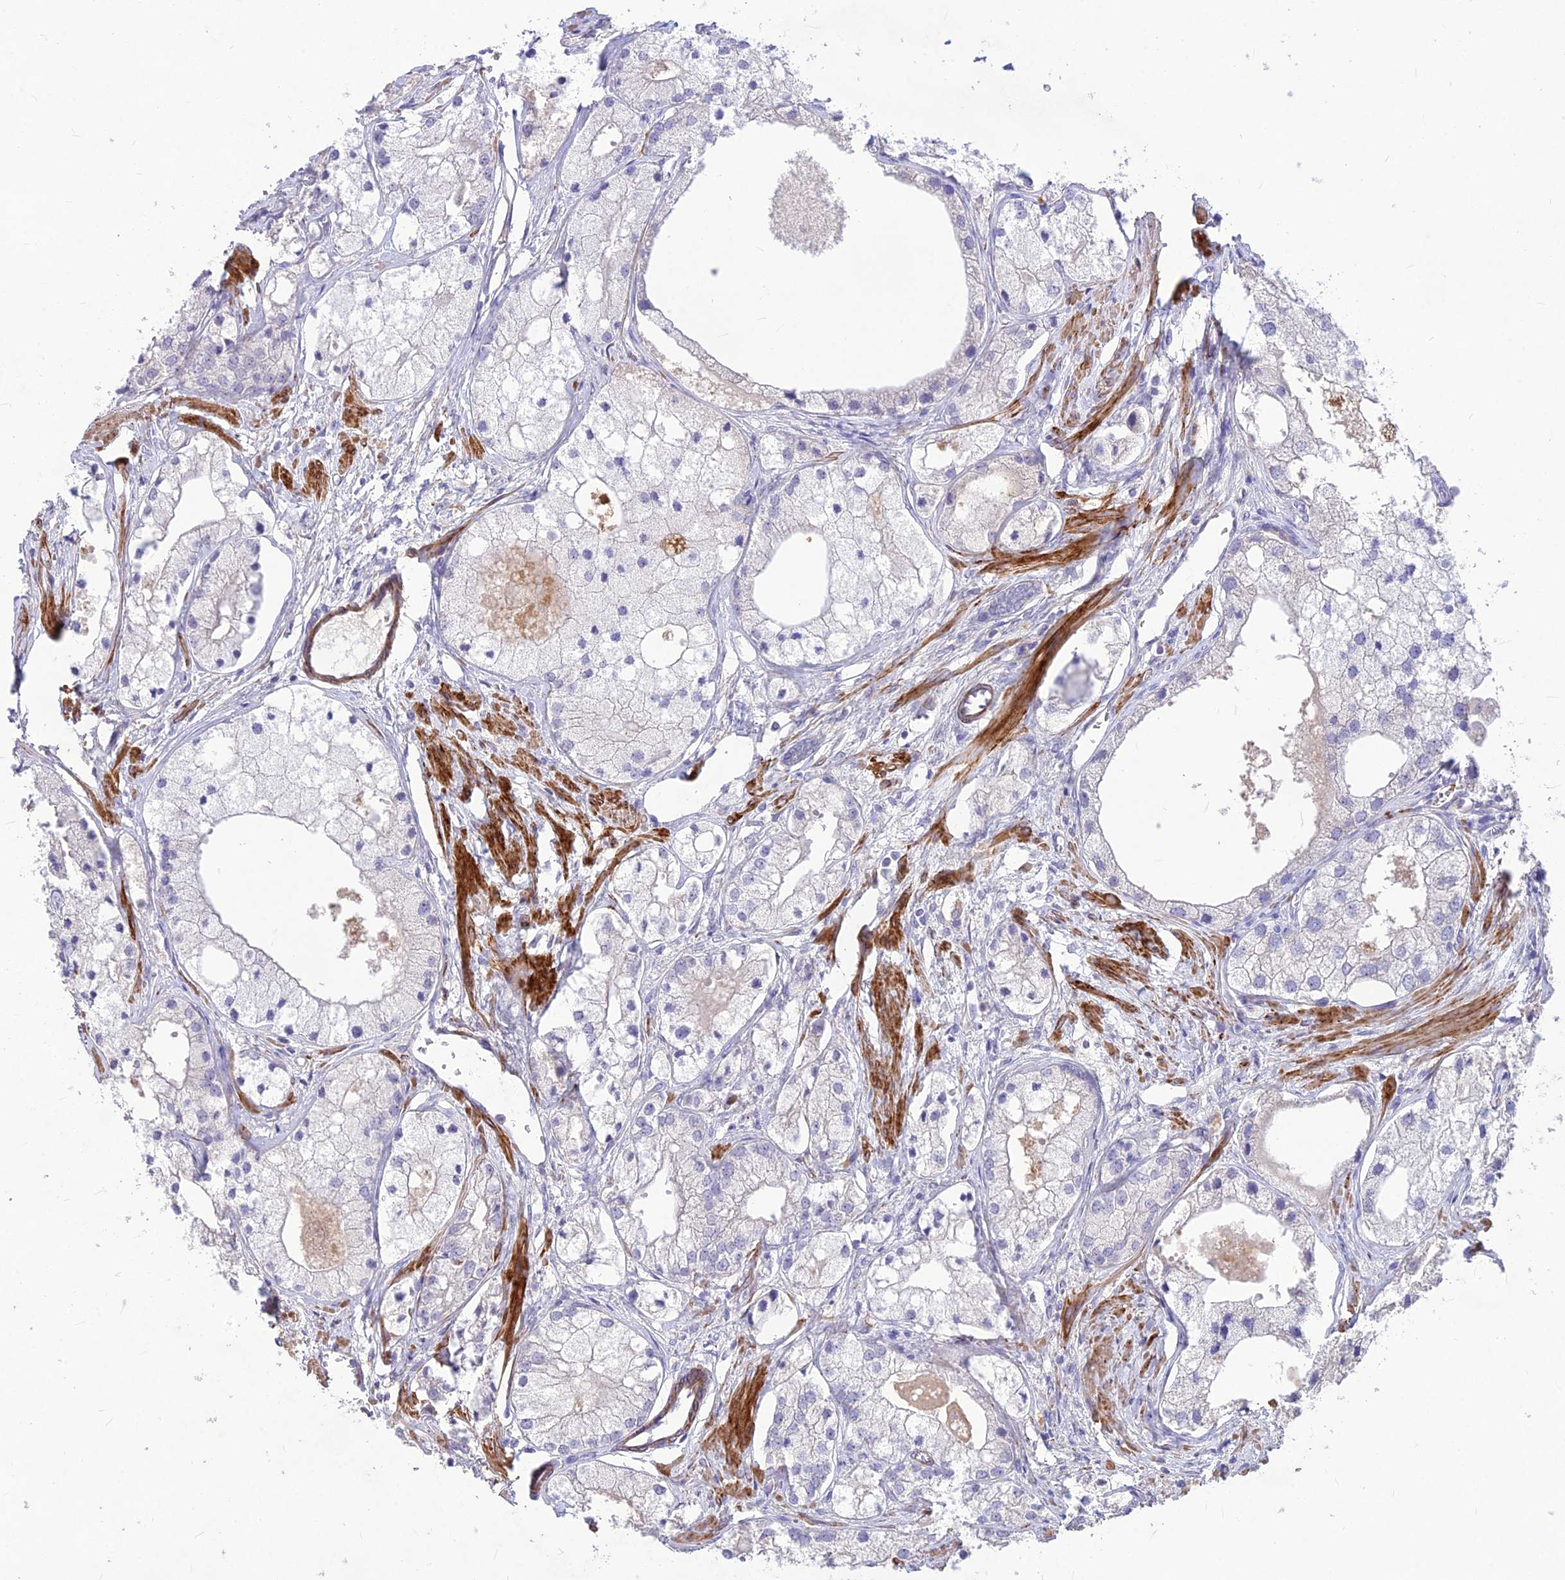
{"staining": {"intensity": "negative", "quantity": "none", "location": "none"}, "tissue": "prostate cancer", "cell_type": "Tumor cells", "image_type": "cancer", "snomed": [{"axis": "morphology", "description": "Adenocarcinoma, Low grade"}, {"axis": "topography", "description": "Prostate"}], "caption": "There is no significant positivity in tumor cells of prostate cancer (low-grade adenocarcinoma).", "gene": "CLUH", "patient": {"sex": "male", "age": 69}}